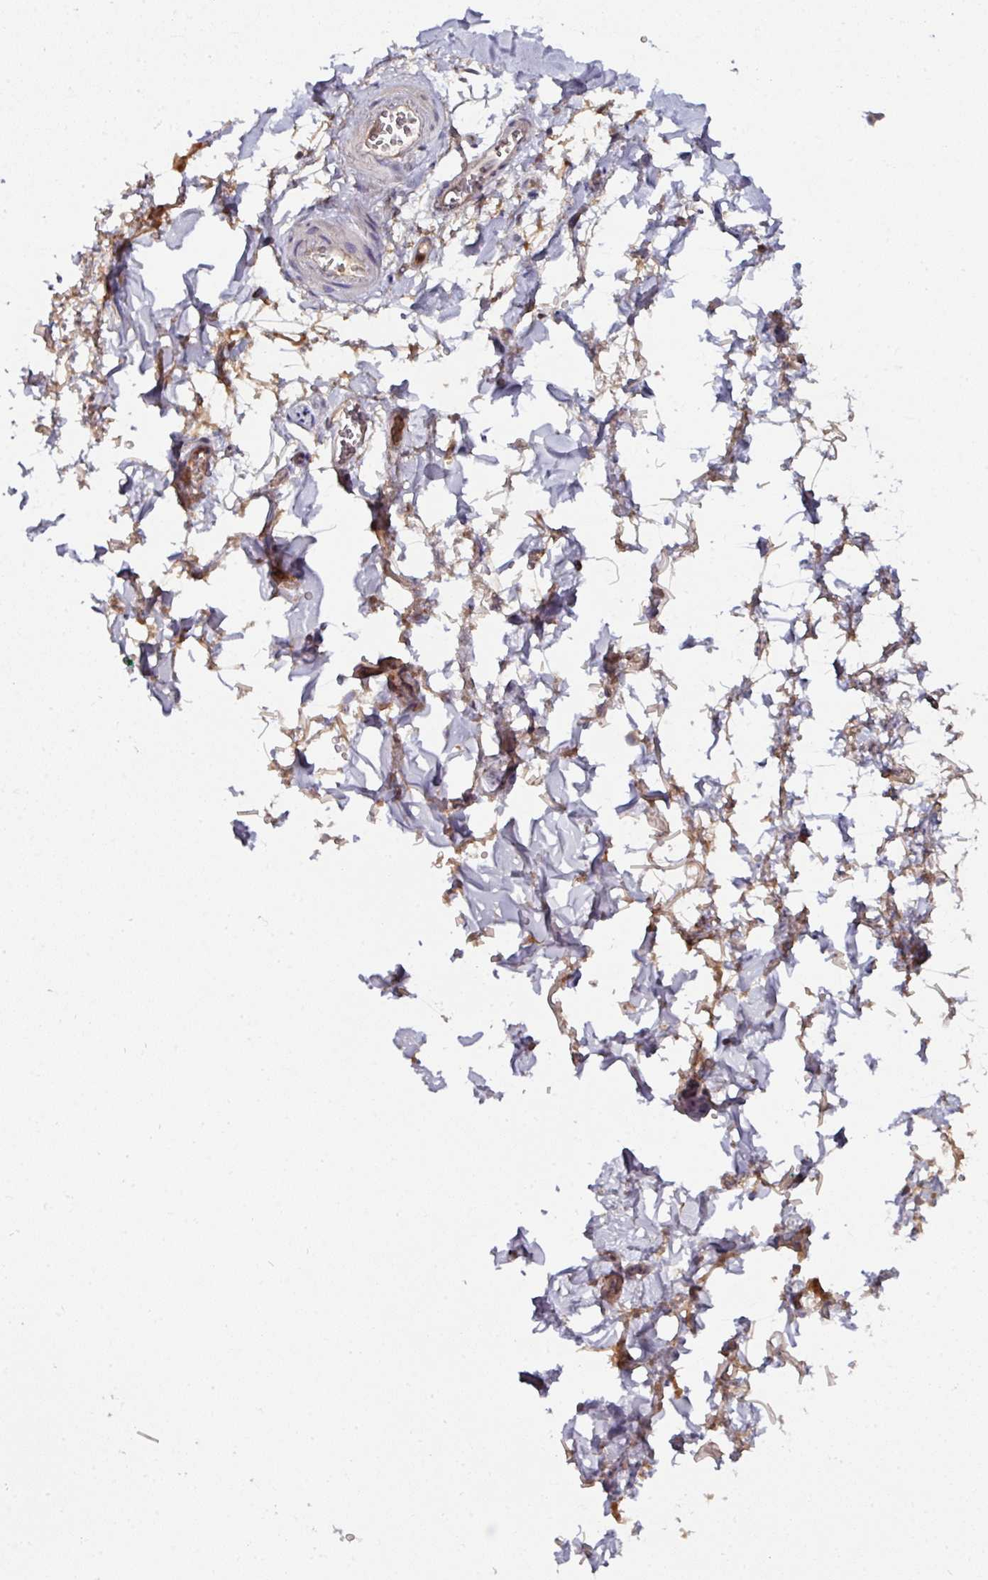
{"staining": {"intensity": "negative", "quantity": "none", "location": "none"}, "tissue": "adipose tissue", "cell_type": "Adipocytes", "image_type": "normal", "snomed": [{"axis": "morphology", "description": "Normal tissue, NOS"}, {"axis": "topography", "description": "Vulva"}, {"axis": "topography", "description": "Vagina"}, {"axis": "topography", "description": "Peripheral nerve tissue"}], "caption": "High power microscopy histopathology image of an immunohistochemistry image of unremarkable adipose tissue, revealing no significant staining in adipocytes.", "gene": "CTDSP2", "patient": {"sex": "female", "age": 66}}